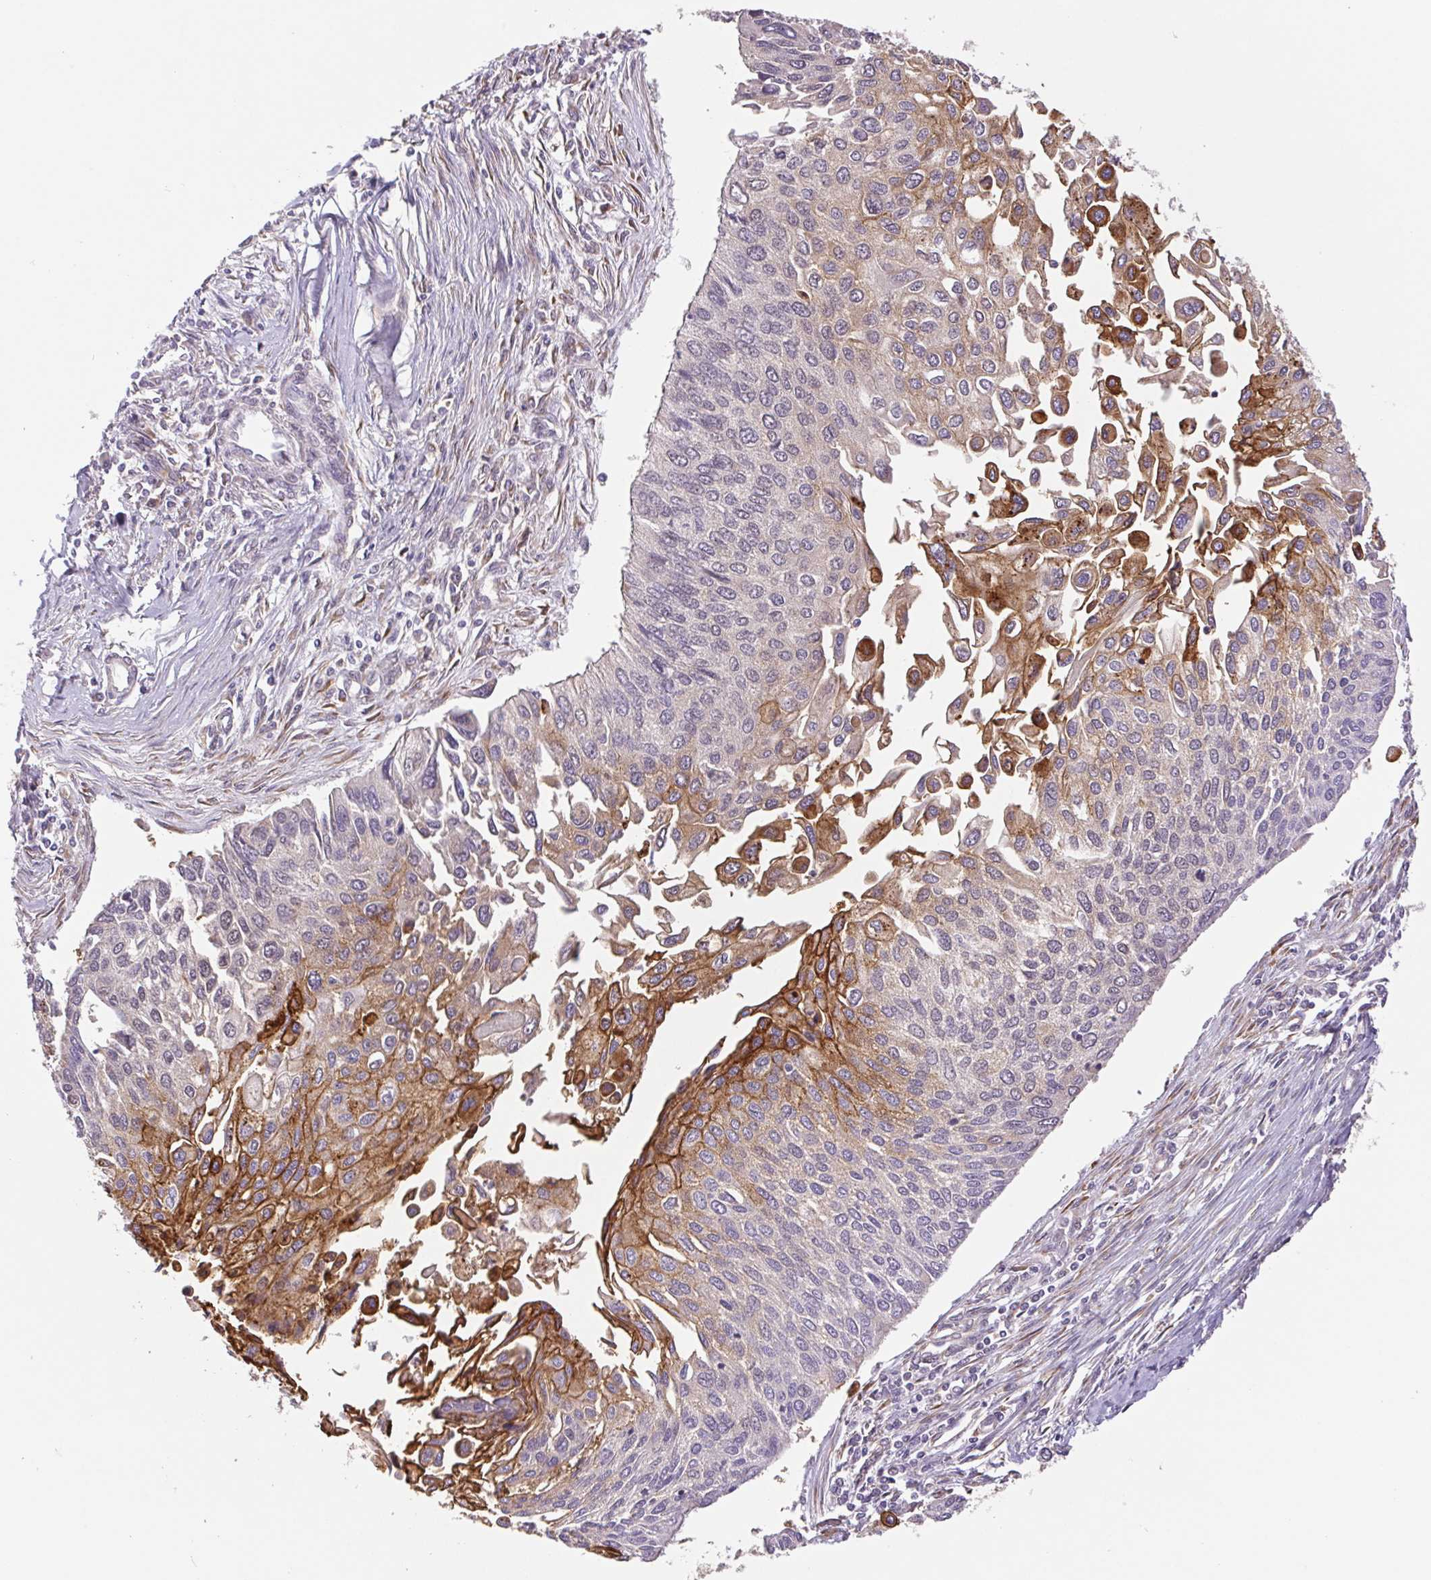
{"staining": {"intensity": "moderate", "quantity": "<25%", "location": "cytoplasmic/membranous"}, "tissue": "lung cancer", "cell_type": "Tumor cells", "image_type": "cancer", "snomed": [{"axis": "morphology", "description": "Squamous cell carcinoma, NOS"}, {"axis": "morphology", "description": "Squamous cell carcinoma, metastatic, NOS"}, {"axis": "topography", "description": "Lung"}], "caption": "A photomicrograph of human lung cancer (metastatic squamous cell carcinoma) stained for a protein shows moderate cytoplasmic/membranous brown staining in tumor cells.", "gene": "LYPD5", "patient": {"sex": "male", "age": 63}}